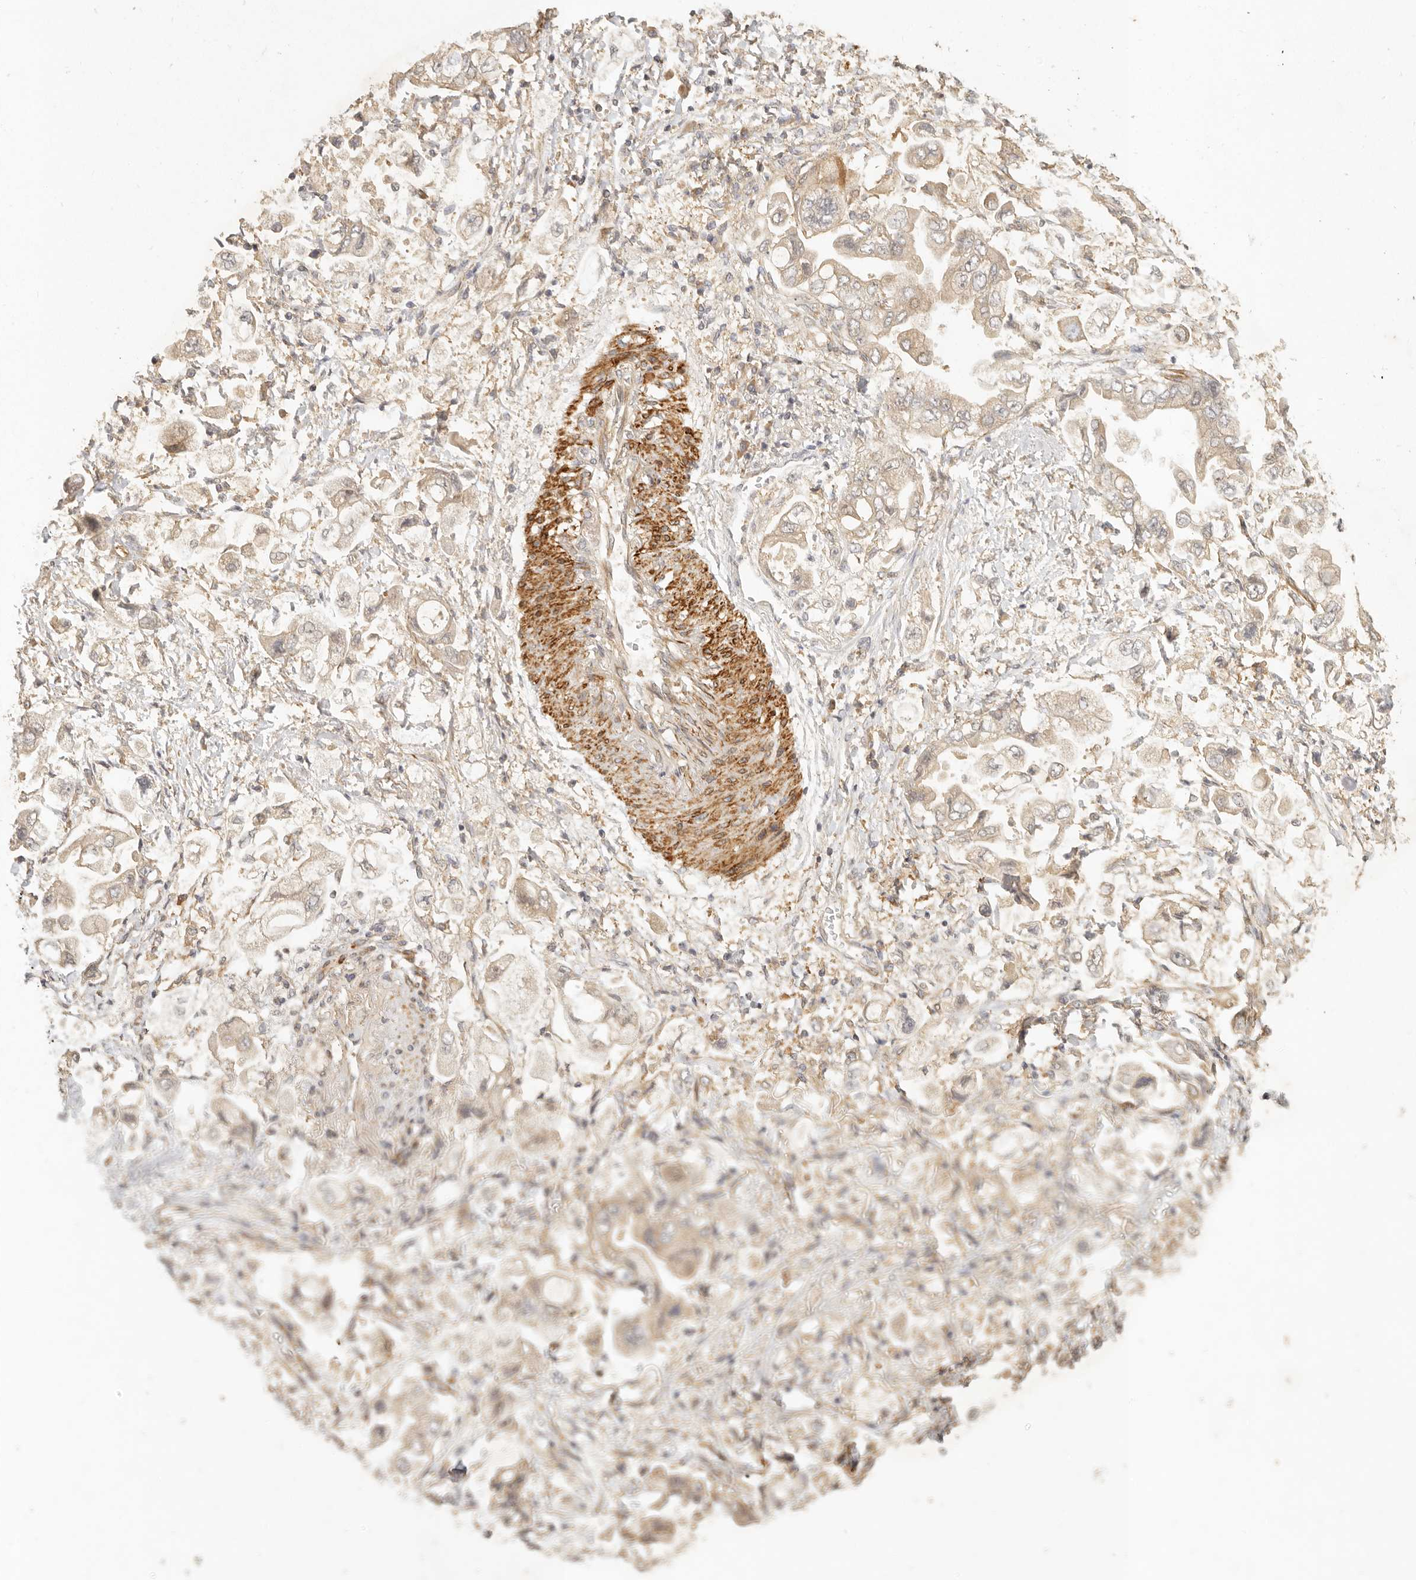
{"staining": {"intensity": "weak", "quantity": ">75%", "location": "cytoplasmic/membranous"}, "tissue": "stomach cancer", "cell_type": "Tumor cells", "image_type": "cancer", "snomed": [{"axis": "morphology", "description": "Adenocarcinoma, NOS"}, {"axis": "topography", "description": "Stomach"}], "caption": "This is a photomicrograph of immunohistochemistry staining of adenocarcinoma (stomach), which shows weak staining in the cytoplasmic/membranous of tumor cells.", "gene": "VIPR1", "patient": {"sex": "male", "age": 62}}